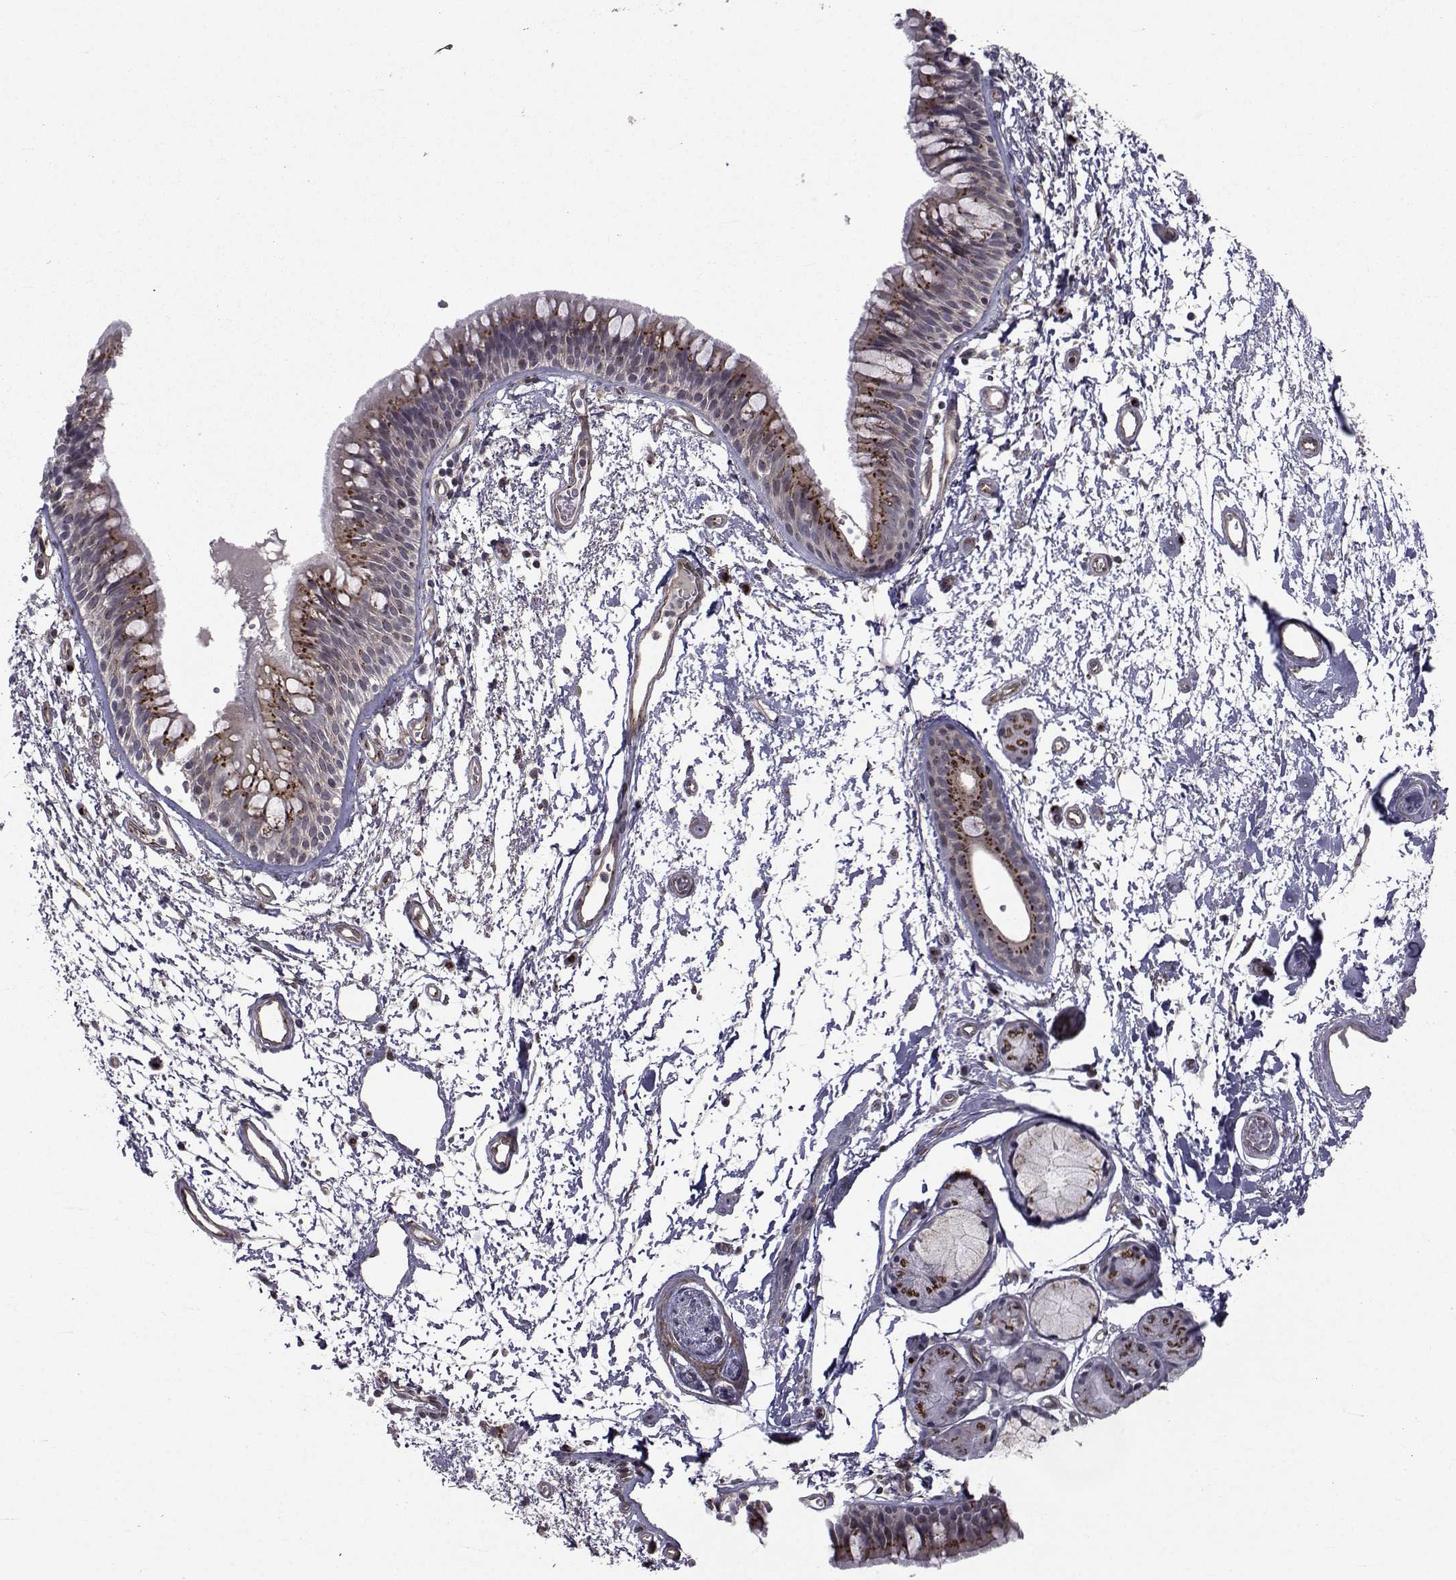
{"staining": {"intensity": "strong", "quantity": ">75%", "location": "cytoplasmic/membranous"}, "tissue": "bronchus", "cell_type": "Respiratory epithelial cells", "image_type": "normal", "snomed": [{"axis": "morphology", "description": "Normal tissue, NOS"}, {"axis": "topography", "description": "Cartilage tissue"}, {"axis": "topography", "description": "Bronchus"}], "caption": "A high-resolution photomicrograph shows immunohistochemistry (IHC) staining of normal bronchus, which shows strong cytoplasmic/membranous staining in approximately >75% of respiratory epithelial cells.", "gene": "ATP6V1C2", "patient": {"sex": "male", "age": 66}}